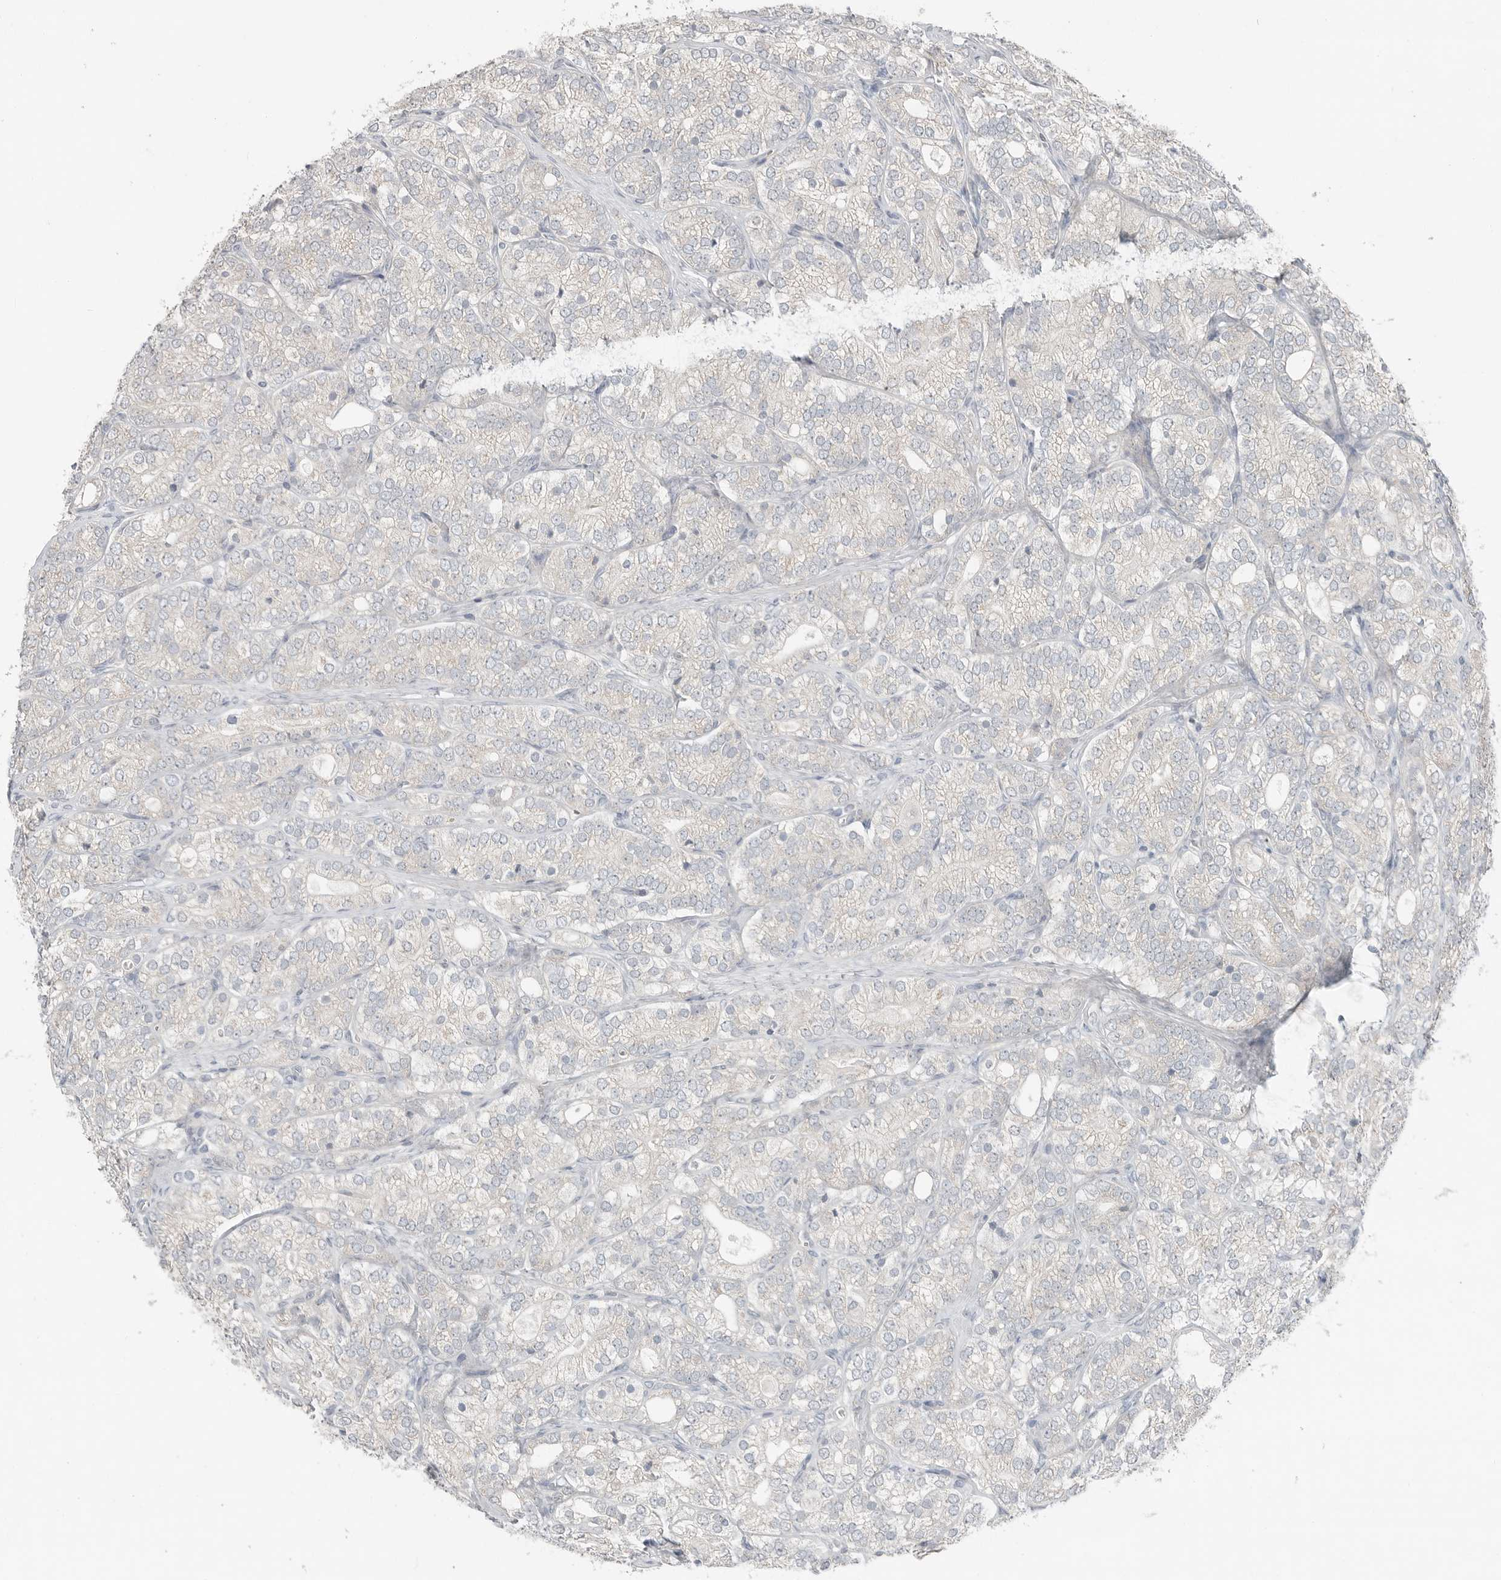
{"staining": {"intensity": "negative", "quantity": "none", "location": "none"}, "tissue": "prostate cancer", "cell_type": "Tumor cells", "image_type": "cancer", "snomed": [{"axis": "morphology", "description": "Adenocarcinoma, High grade"}, {"axis": "topography", "description": "Prostate"}], "caption": "Photomicrograph shows no significant protein positivity in tumor cells of prostate high-grade adenocarcinoma.", "gene": "FCRLB", "patient": {"sex": "male", "age": 57}}